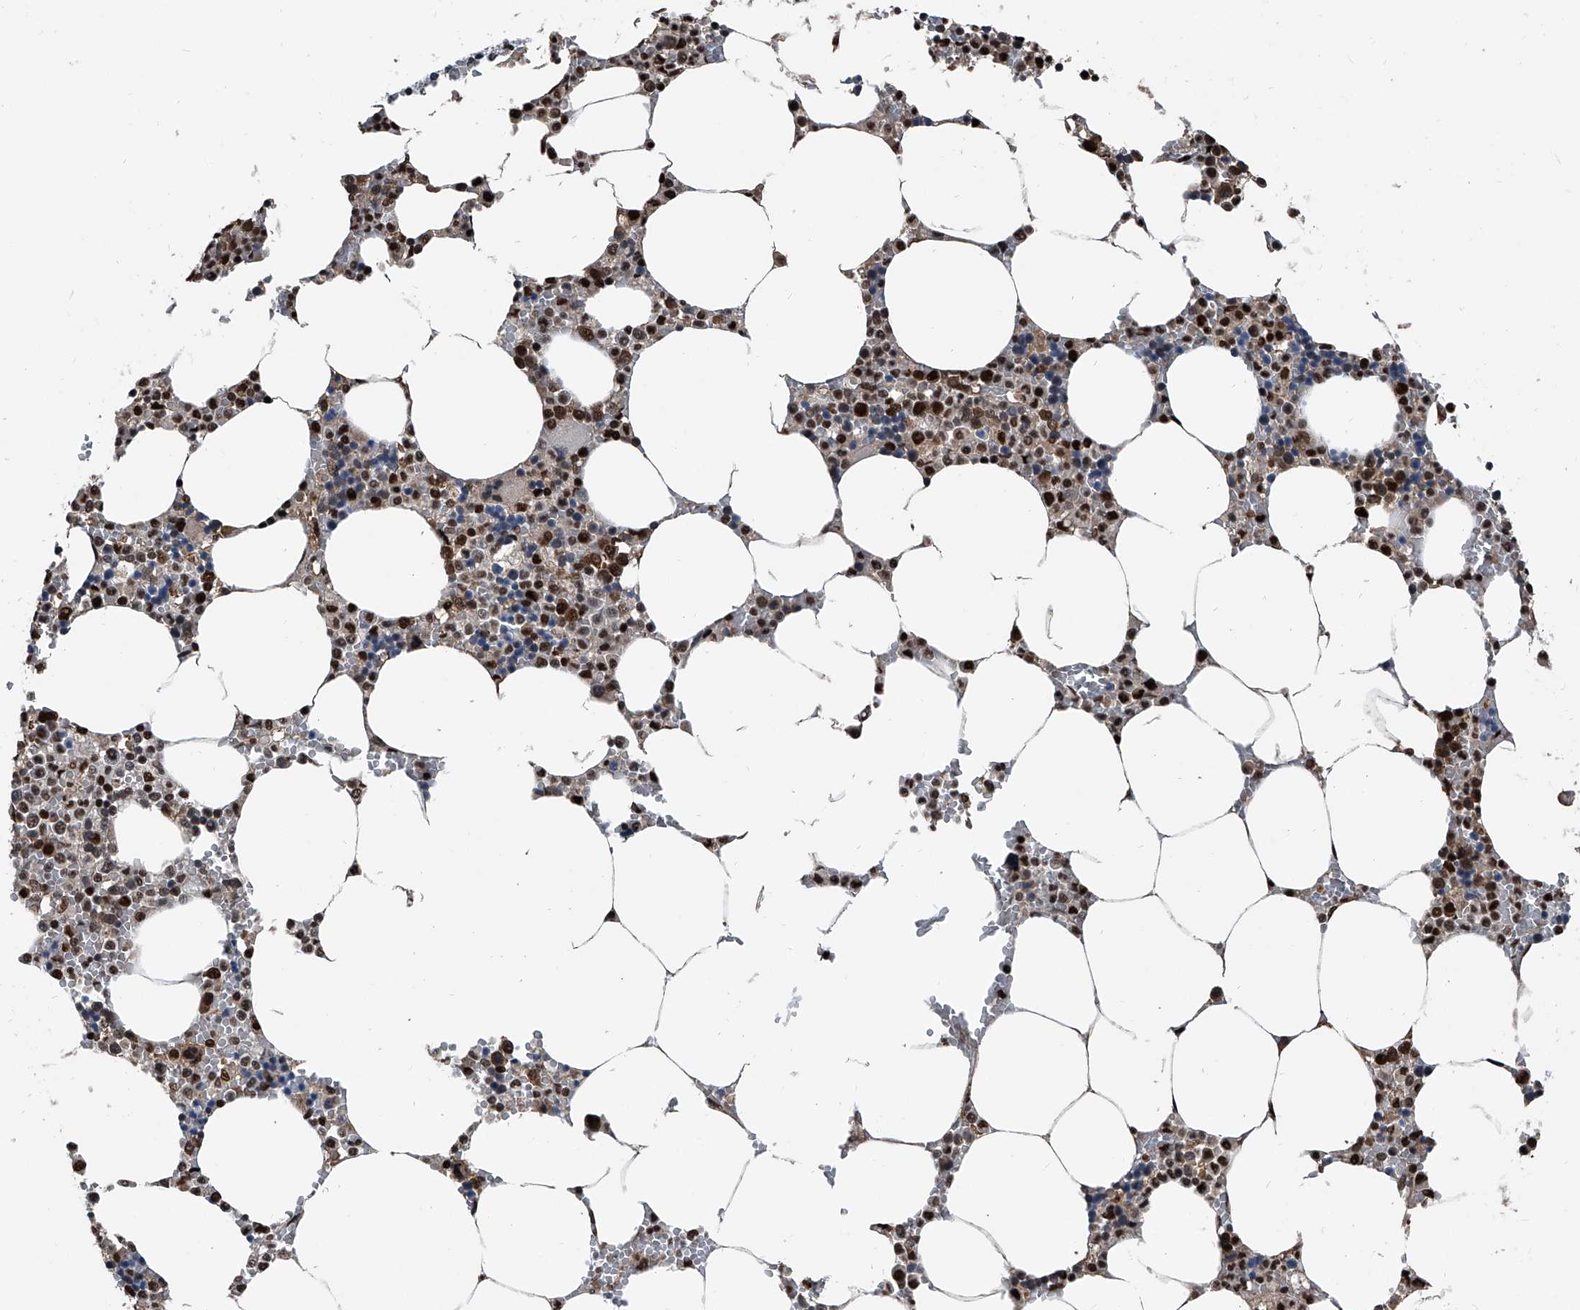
{"staining": {"intensity": "strong", "quantity": "25%-75%", "location": "cytoplasmic/membranous,nuclear"}, "tissue": "bone marrow", "cell_type": "Hematopoietic cells", "image_type": "normal", "snomed": [{"axis": "morphology", "description": "Normal tissue, NOS"}, {"axis": "topography", "description": "Bone marrow"}], "caption": "Protein staining of unremarkable bone marrow displays strong cytoplasmic/membranous,nuclear positivity in approximately 25%-75% of hematopoietic cells. (DAB IHC, brown staining for protein, blue staining for nuclei).", "gene": "FKBP5", "patient": {"sex": "male", "age": 70}}